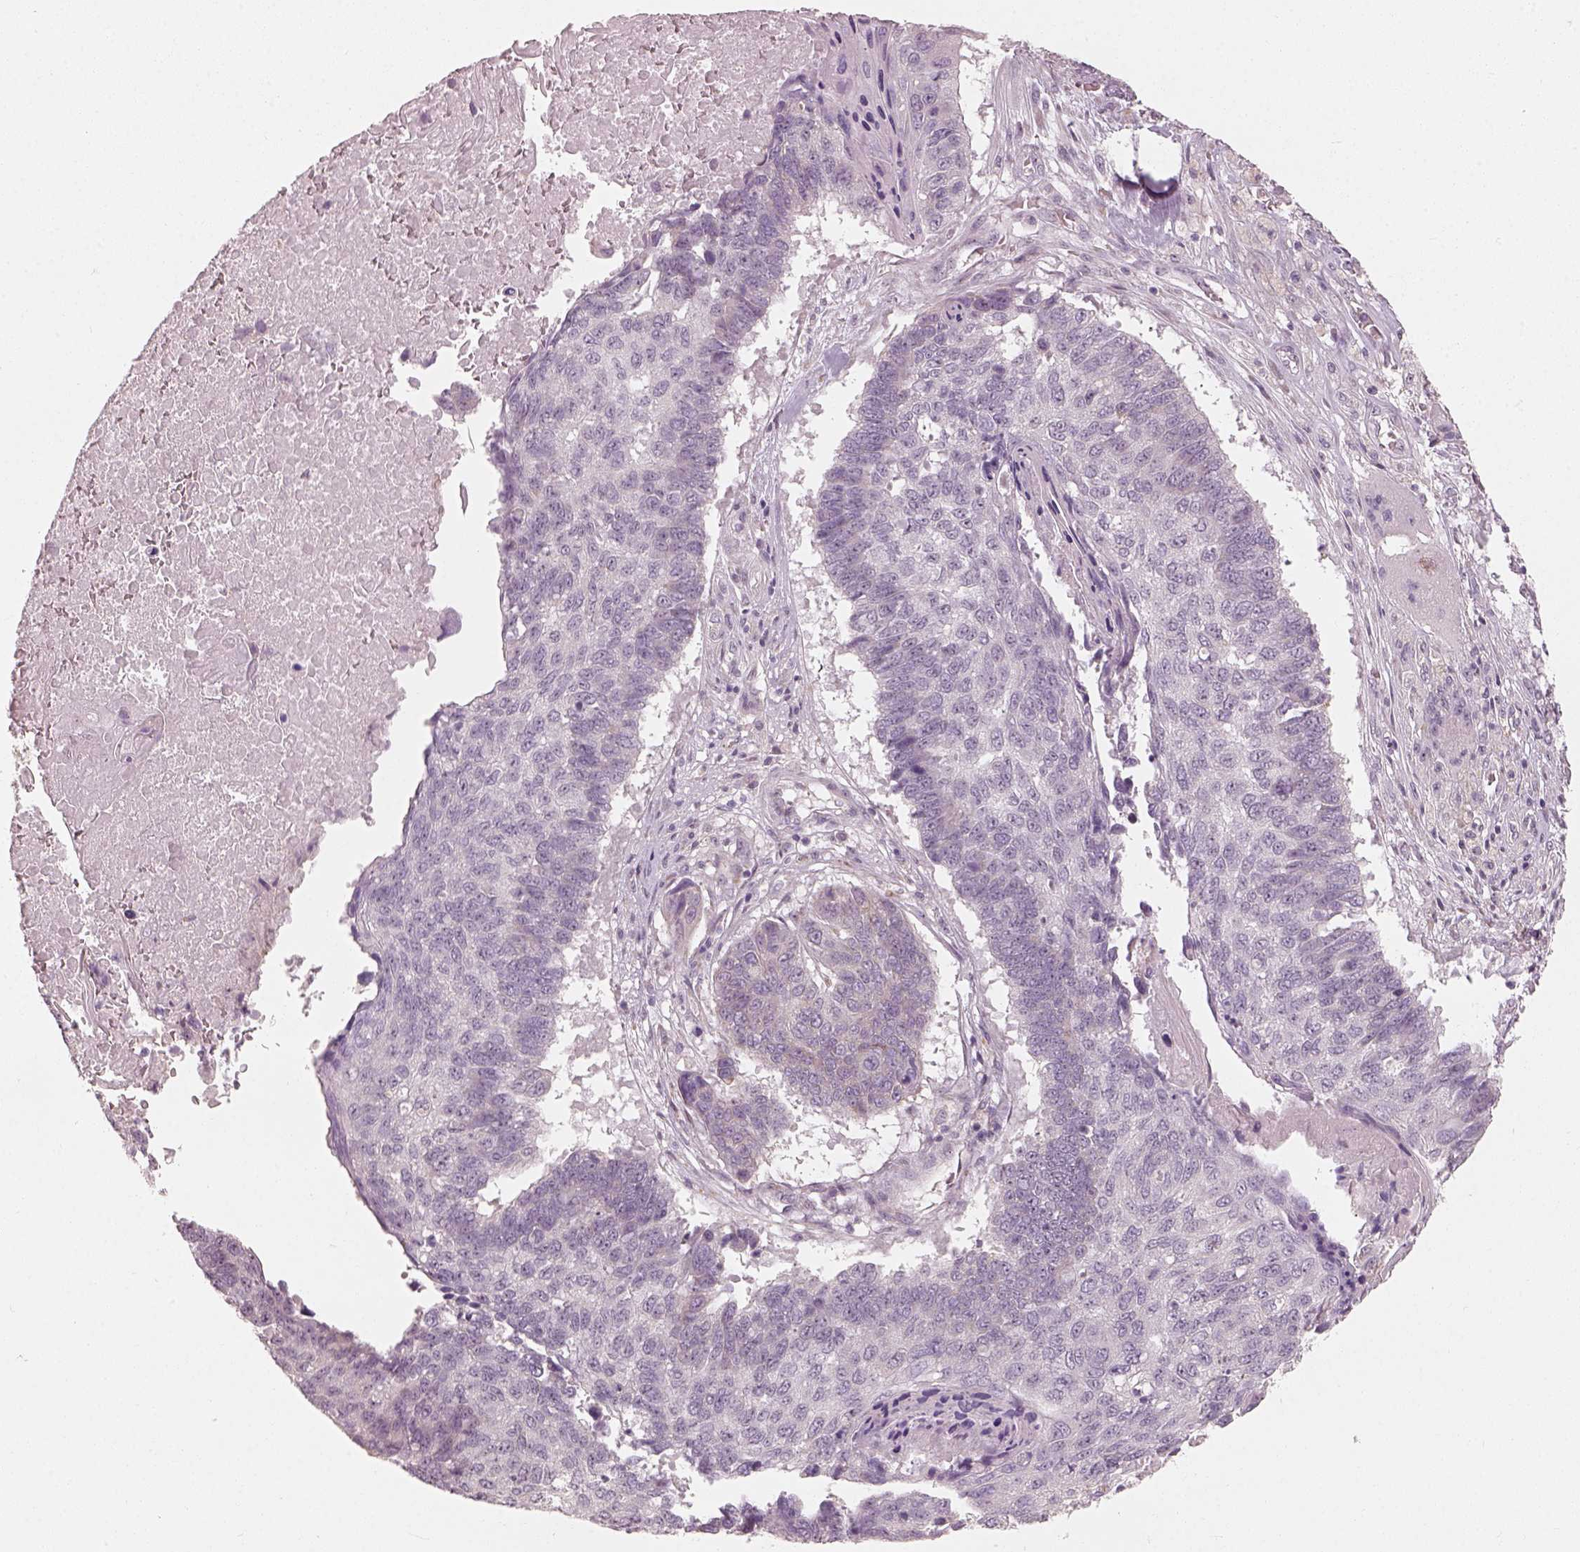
{"staining": {"intensity": "negative", "quantity": "none", "location": "none"}, "tissue": "lung cancer", "cell_type": "Tumor cells", "image_type": "cancer", "snomed": [{"axis": "morphology", "description": "Squamous cell carcinoma, NOS"}, {"axis": "topography", "description": "Lung"}], "caption": "IHC of human lung cancer exhibits no staining in tumor cells. (DAB immunohistochemistry, high magnification).", "gene": "CDS1", "patient": {"sex": "male", "age": 73}}